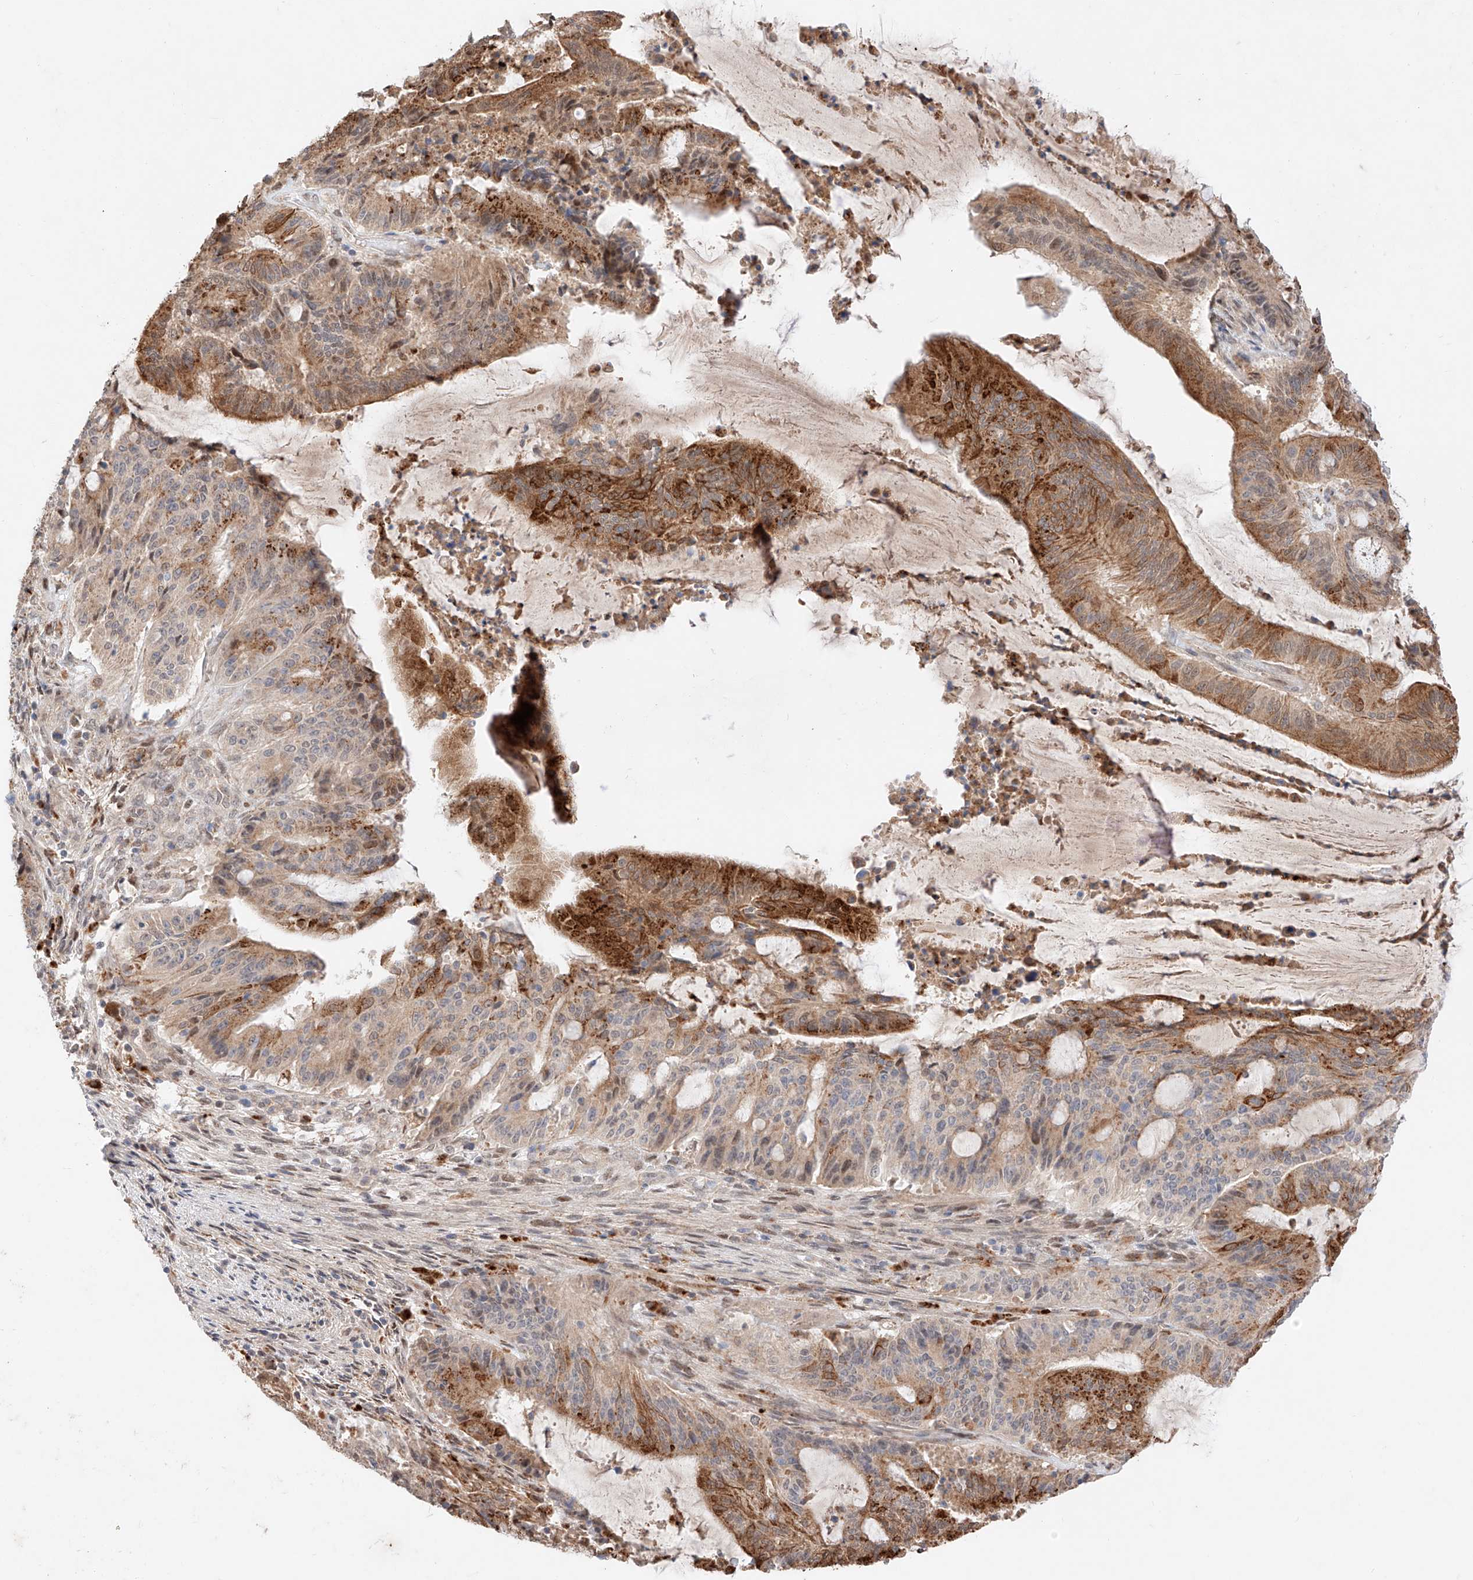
{"staining": {"intensity": "strong", "quantity": "25%-75%", "location": "cytoplasmic/membranous"}, "tissue": "liver cancer", "cell_type": "Tumor cells", "image_type": "cancer", "snomed": [{"axis": "morphology", "description": "Normal tissue, NOS"}, {"axis": "morphology", "description": "Cholangiocarcinoma"}, {"axis": "topography", "description": "Liver"}, {"axis": "topography", "description": "Peripheral nerve tissue"}], "caption": "A high-resolution histopathology image shows immunohistochemistry (IHC) staining of liver cancer (cholangiocarcinoma), which exhibits strong cytoplasmic/membranous staining in approximately 25%-75% of tumor cells. (brown staining indicates protein expression, while blue staining denotes nuclei).", "gene": "GCNT1", "patient": {"sex": "female", "age": 73}}